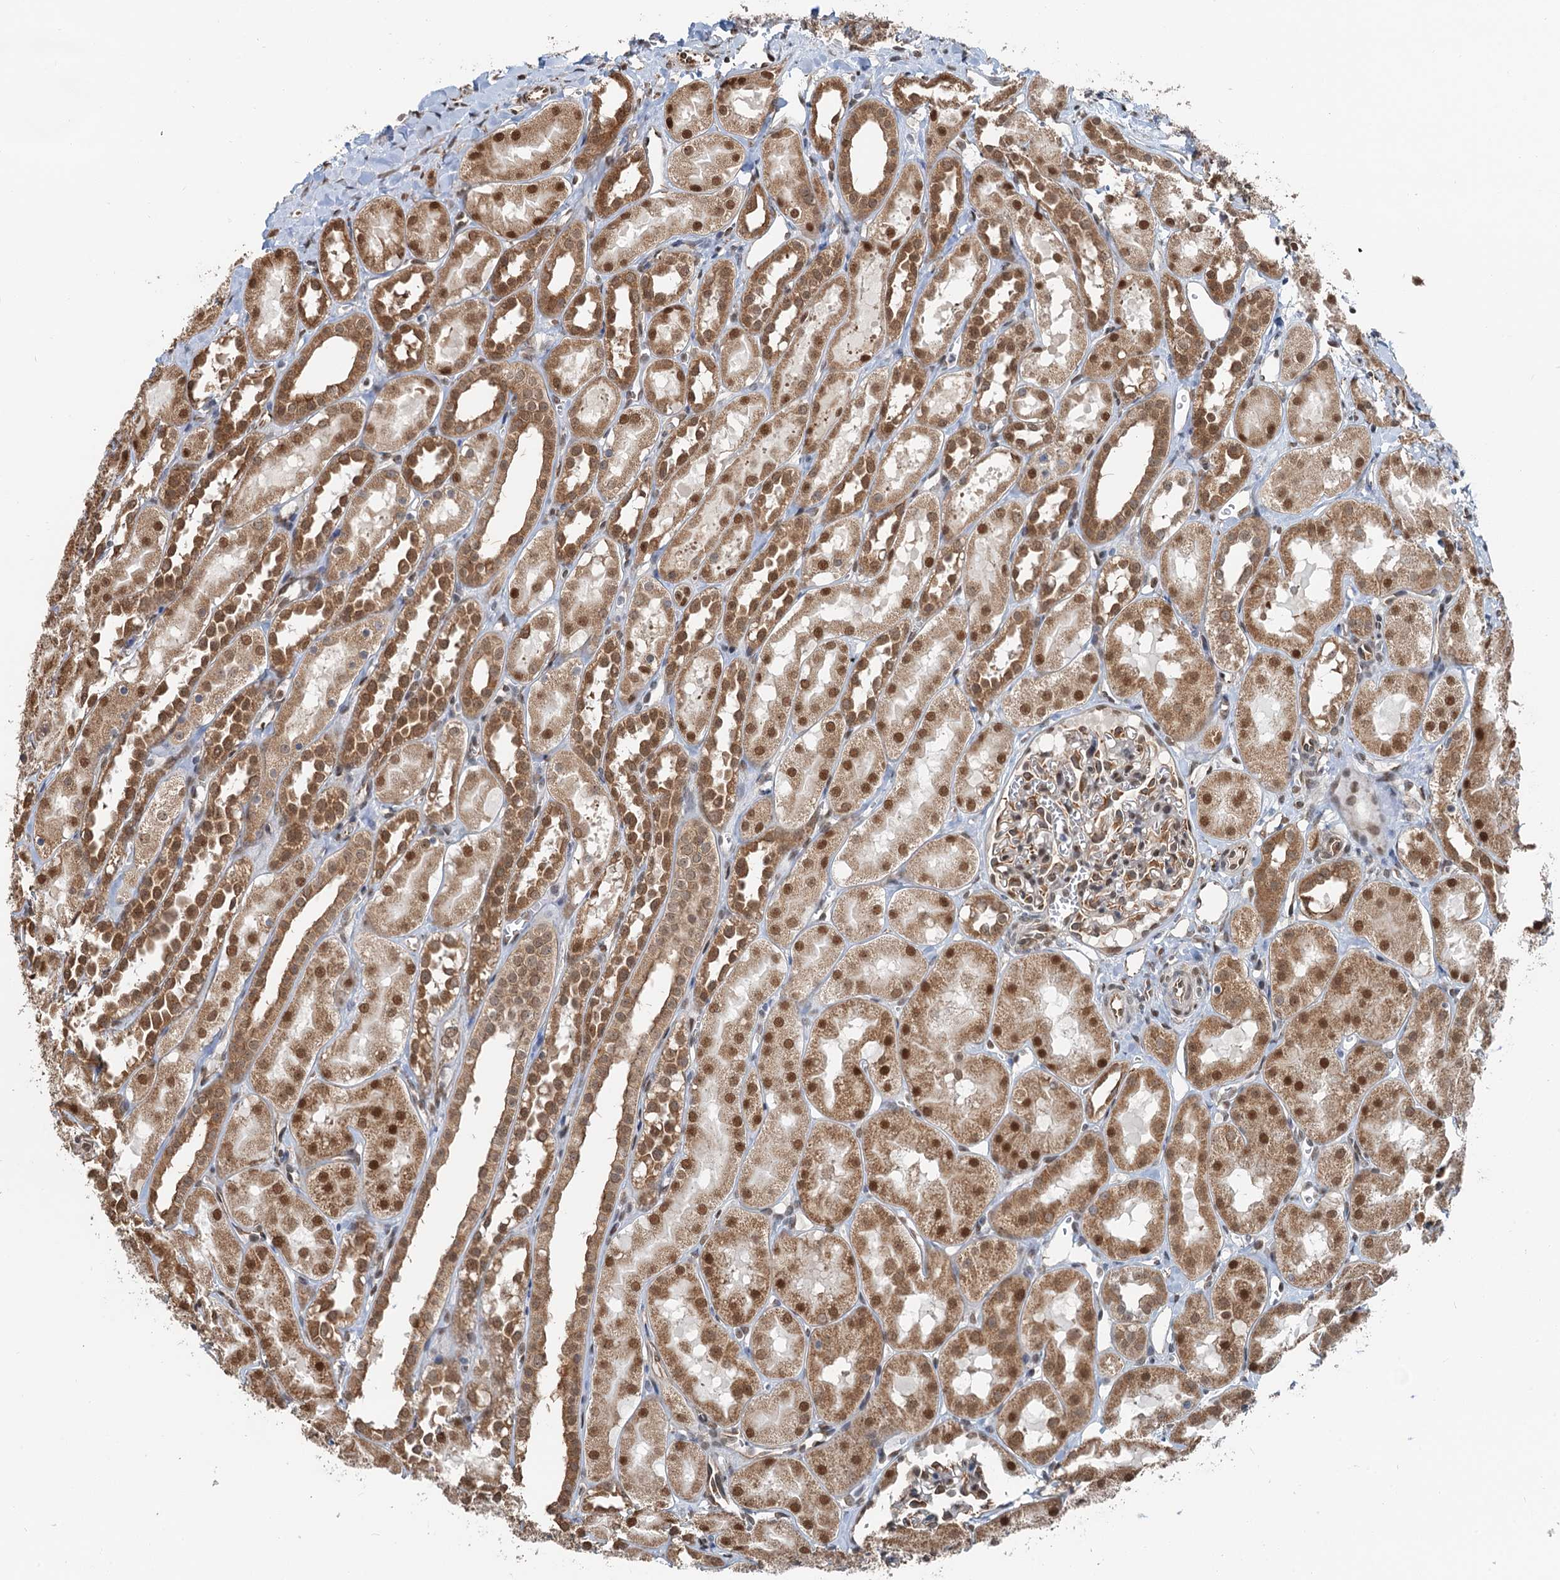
{"staining": {"intensity": "moderate", "quantity": ">75%", "location": "cytoplasmic/membranous,nuclear"}, "tissue": "kidney", "cell_type": "Cells in glomeruli", "image_type": "normal", "snomed": [{"axis": "morphology", "description": "Normal tissue, NOS"}, {"axis": "topography", "description": "Kidney"}, {"axis": "topography", "description": "Urinary bladder"}], "caption": "Kidney stained with DAB immunohistochemistry exhibits medium levels of moderate cytoplasmic/membranous,nuclear positivity in about >75% of cells in glomeruli. (Brightfield microscopy of DAB IHC at high magnification).", "gene": "CFDP1", "patient": {"sex": "male", "age": 16}}